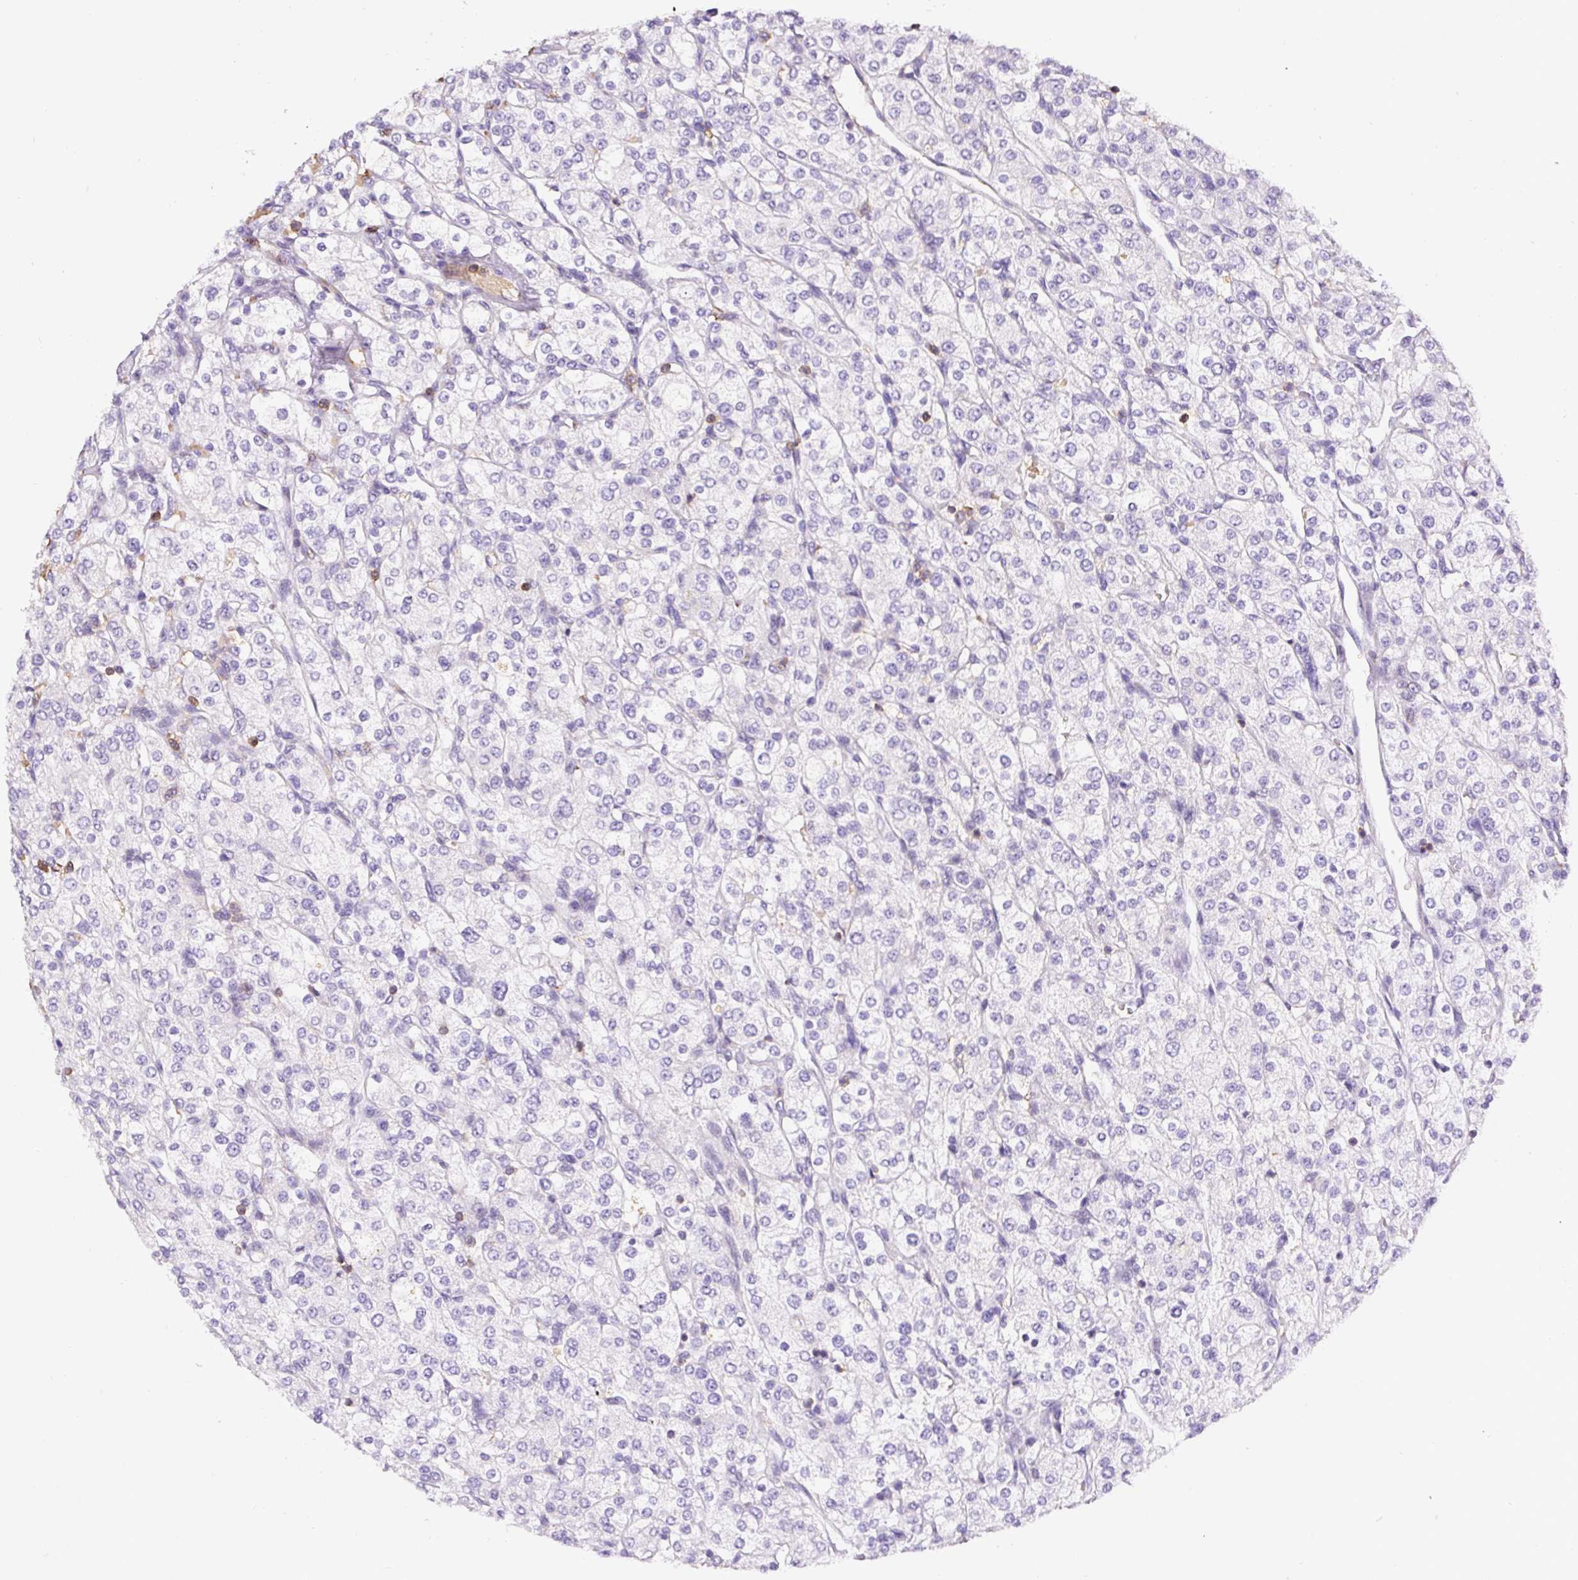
{"staining": {"intensity": "negative", "quantity": "none", "location": "none"}, "tissue": "renal cancer", "cell_type": "Tumor cells", "image_type": "cancer", "snomed": [{"axis": "morphology", "description": "Adenocarcinoma, NOS"}, {"axis": "topography", "description": "Kidney"}], "caption": "Histopathology image shows no significant protein positivity in tumor cells of renal cancer (adenocarcinoma). Nuclei are stained in blue.", "gene": "FAM228B", "patient": {"sex": "male", "age": 80}}